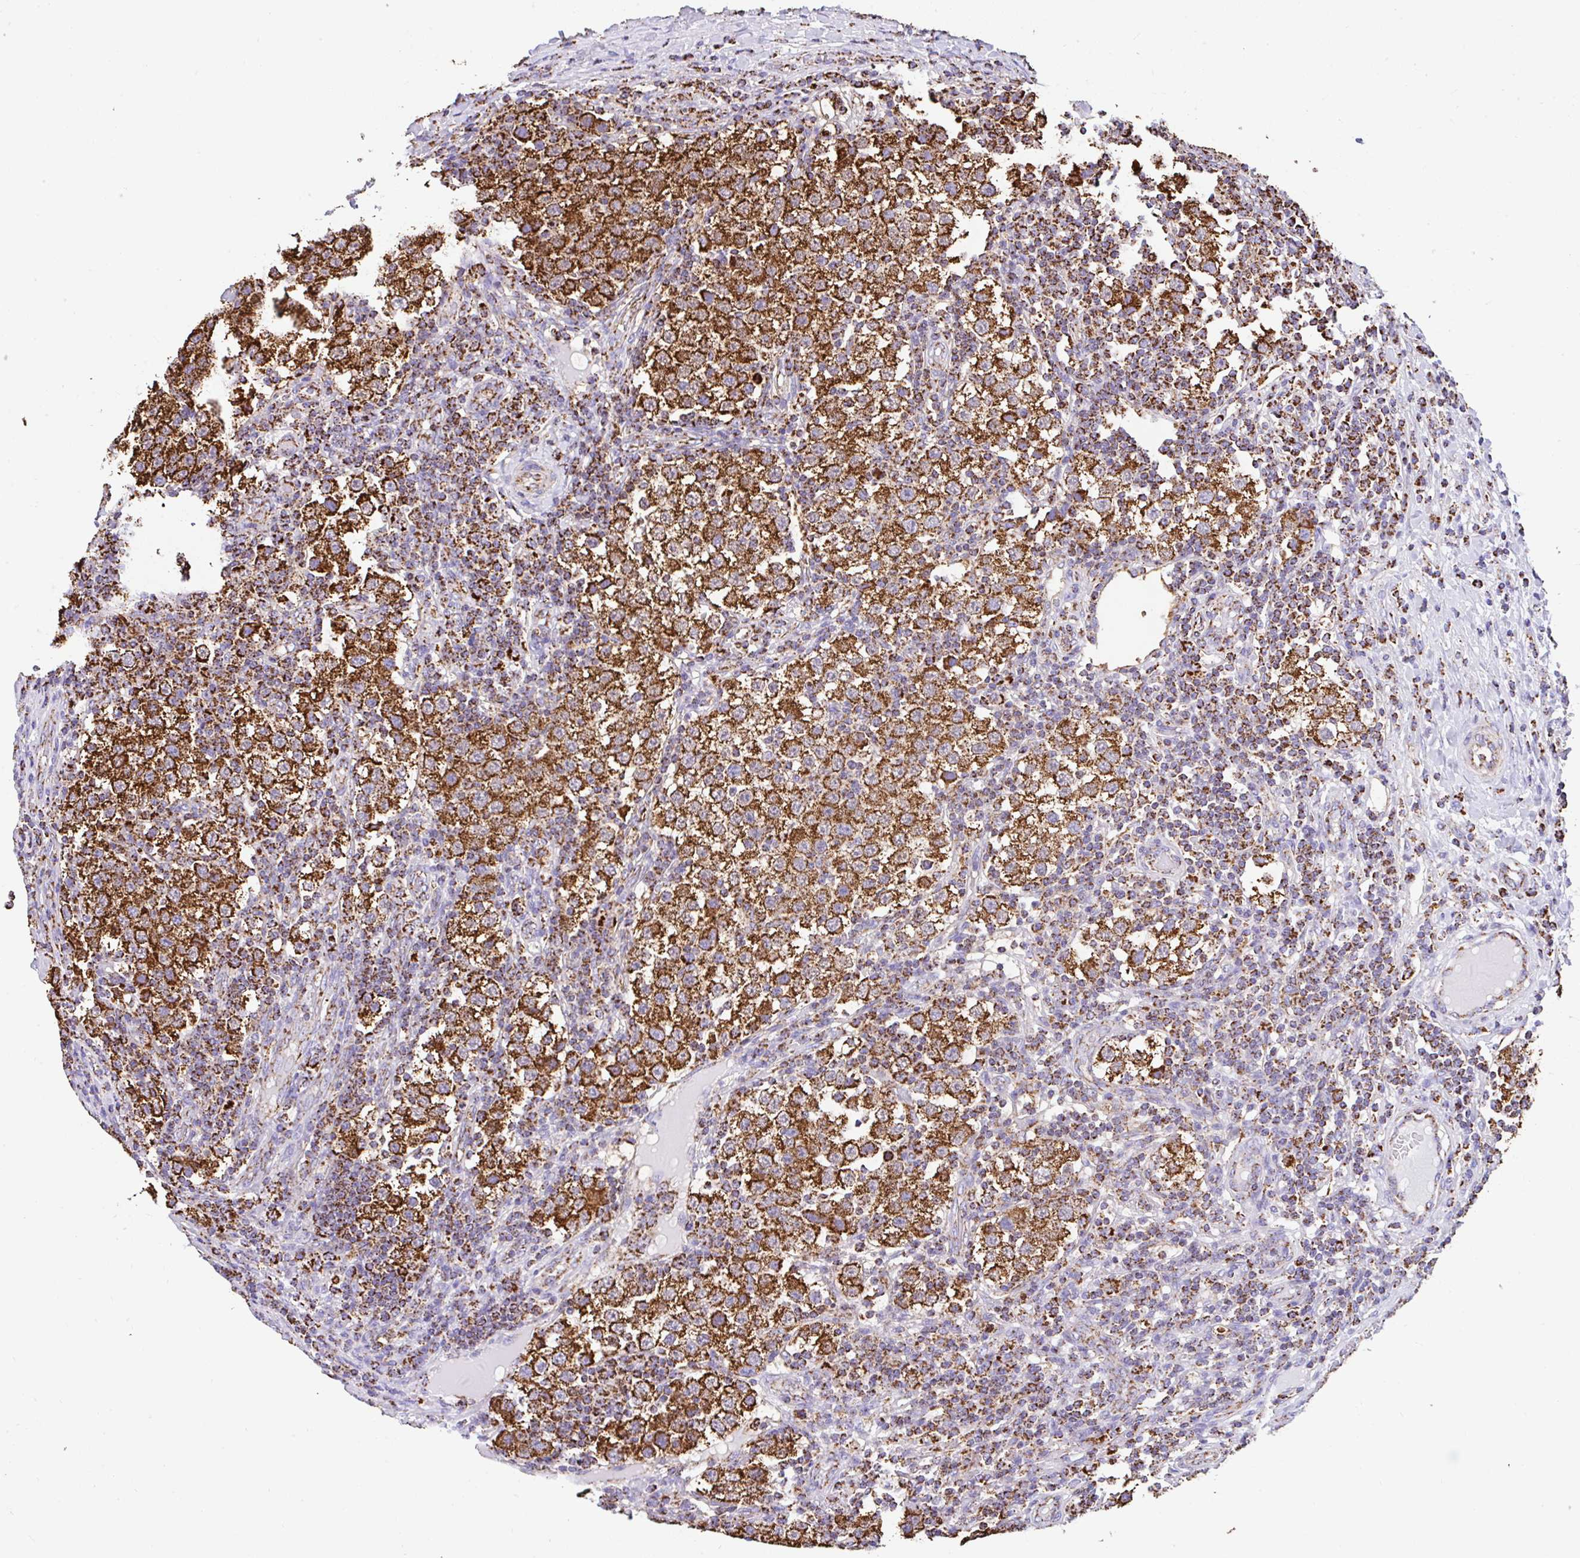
{"staining": {"intensity": "strong", "quantity": ">75%", "location": "cytoplasmic/membranous"}, "tissue": "testis cancer", "cell_type": "Tumor cells", "image_type": "cancer", "snomed": [{"axis": "morphology", "description": "Seminoma, NOS"}, {"axis": "topography", "description": "Testis"}], "caption": "Seminoma (testis) stained with a brown dye shows strong cytoplasmic/membranous positive expression in approximately >75% of tumor cells.", "gene": "ANKRD33B", "patient": {"sex": "male", "age": 34}}